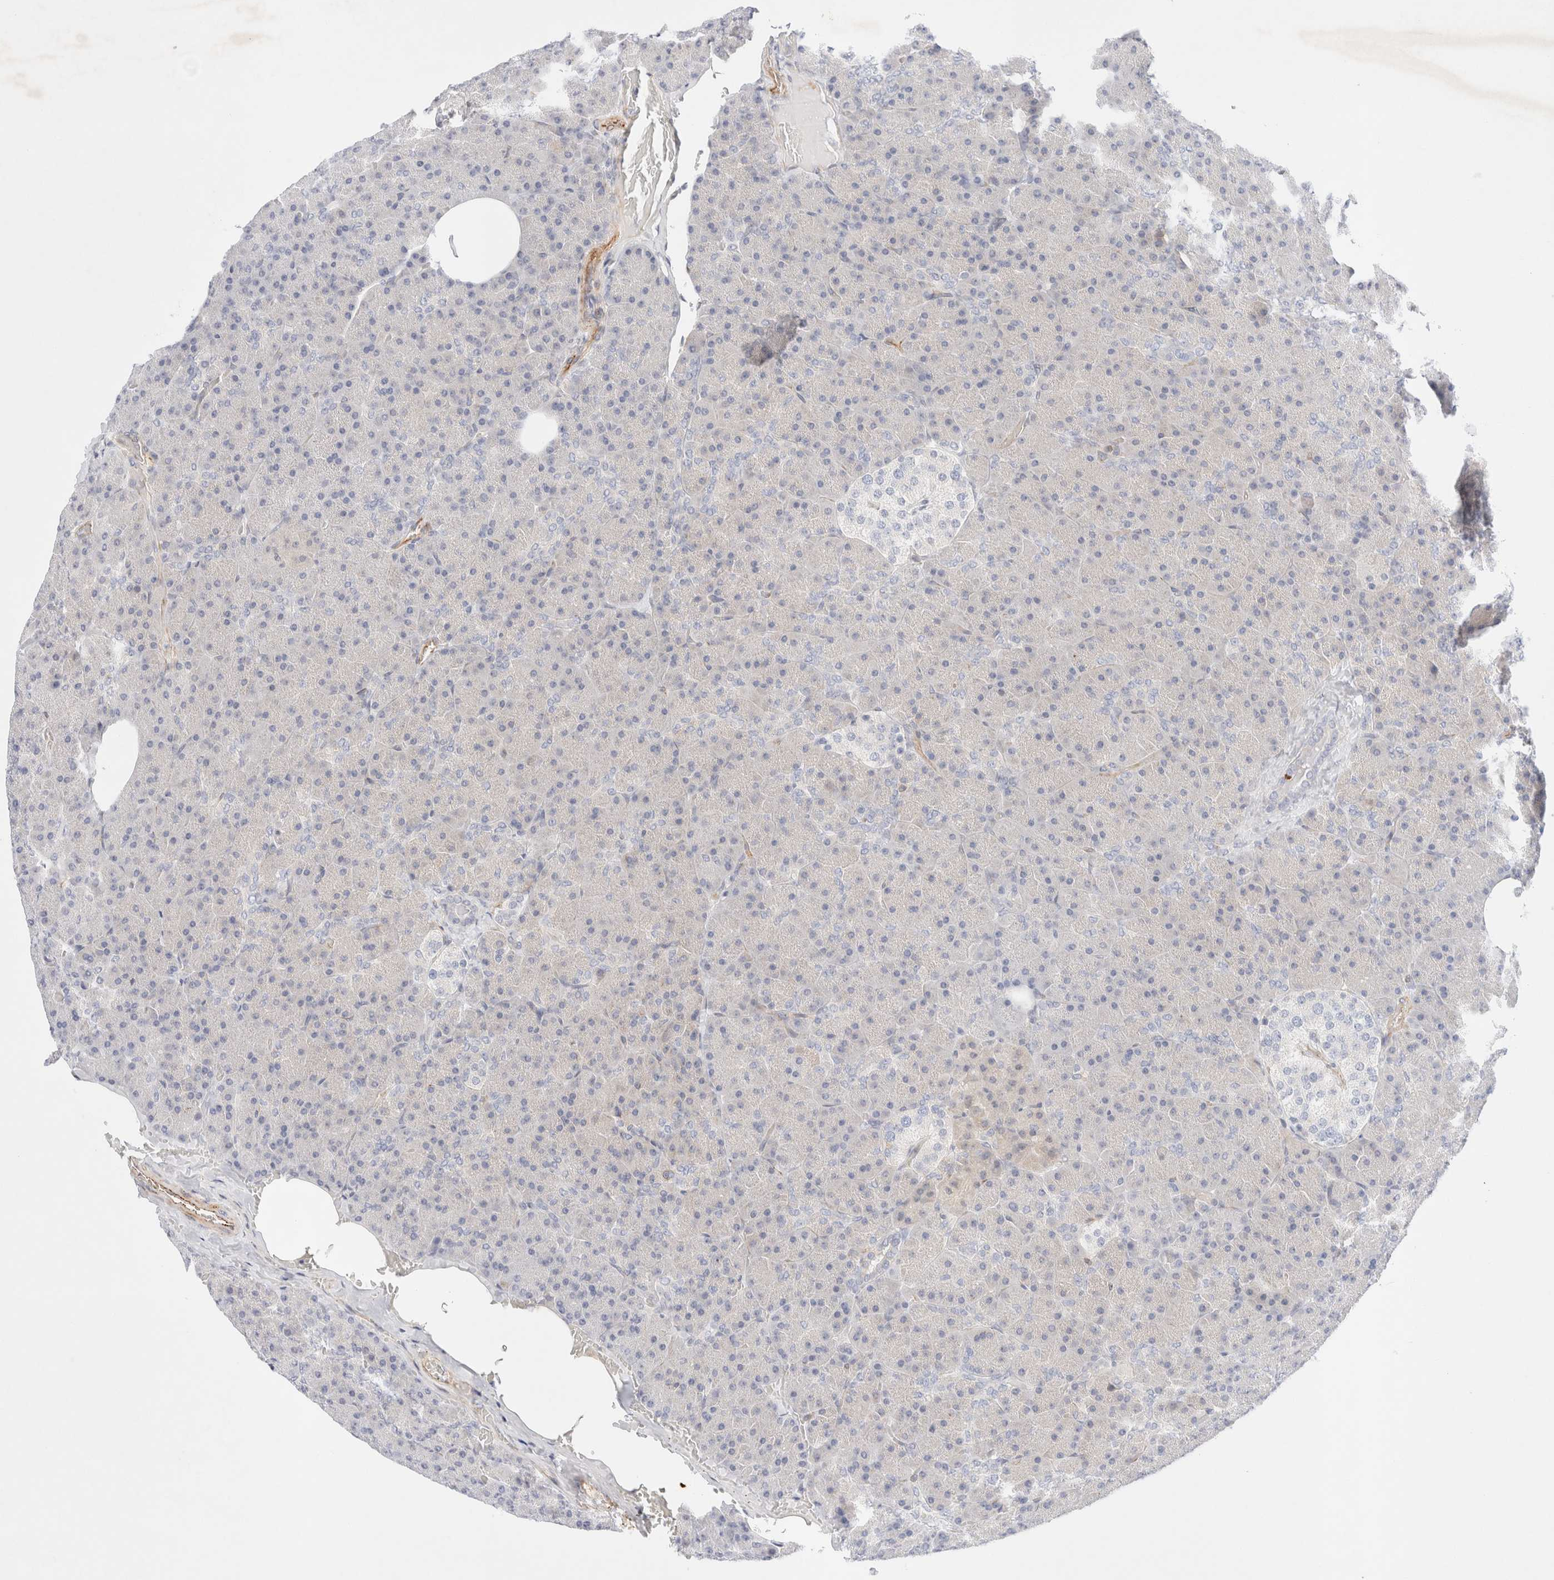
{"staining": {"intensity": "strong", "quantity": "<25%", "location": "cytoplasmic/membranous"}, "tissue": "pancreas", "cell_type": "Exocrine glandular cells", "image_type": "normal", "snomed": [{"axis": "morphology", "description": "Normal tissue, NOS"}, {"axis": "topography", "description": "Pancreas"}], "caption": "An image of human pancreas stained for a protein shows strong cytoplasmic/membranous brown staining in exocrine glandular cells.", "gene": "SLC25A48", "patient": {"sex": "female", "age": 35}}